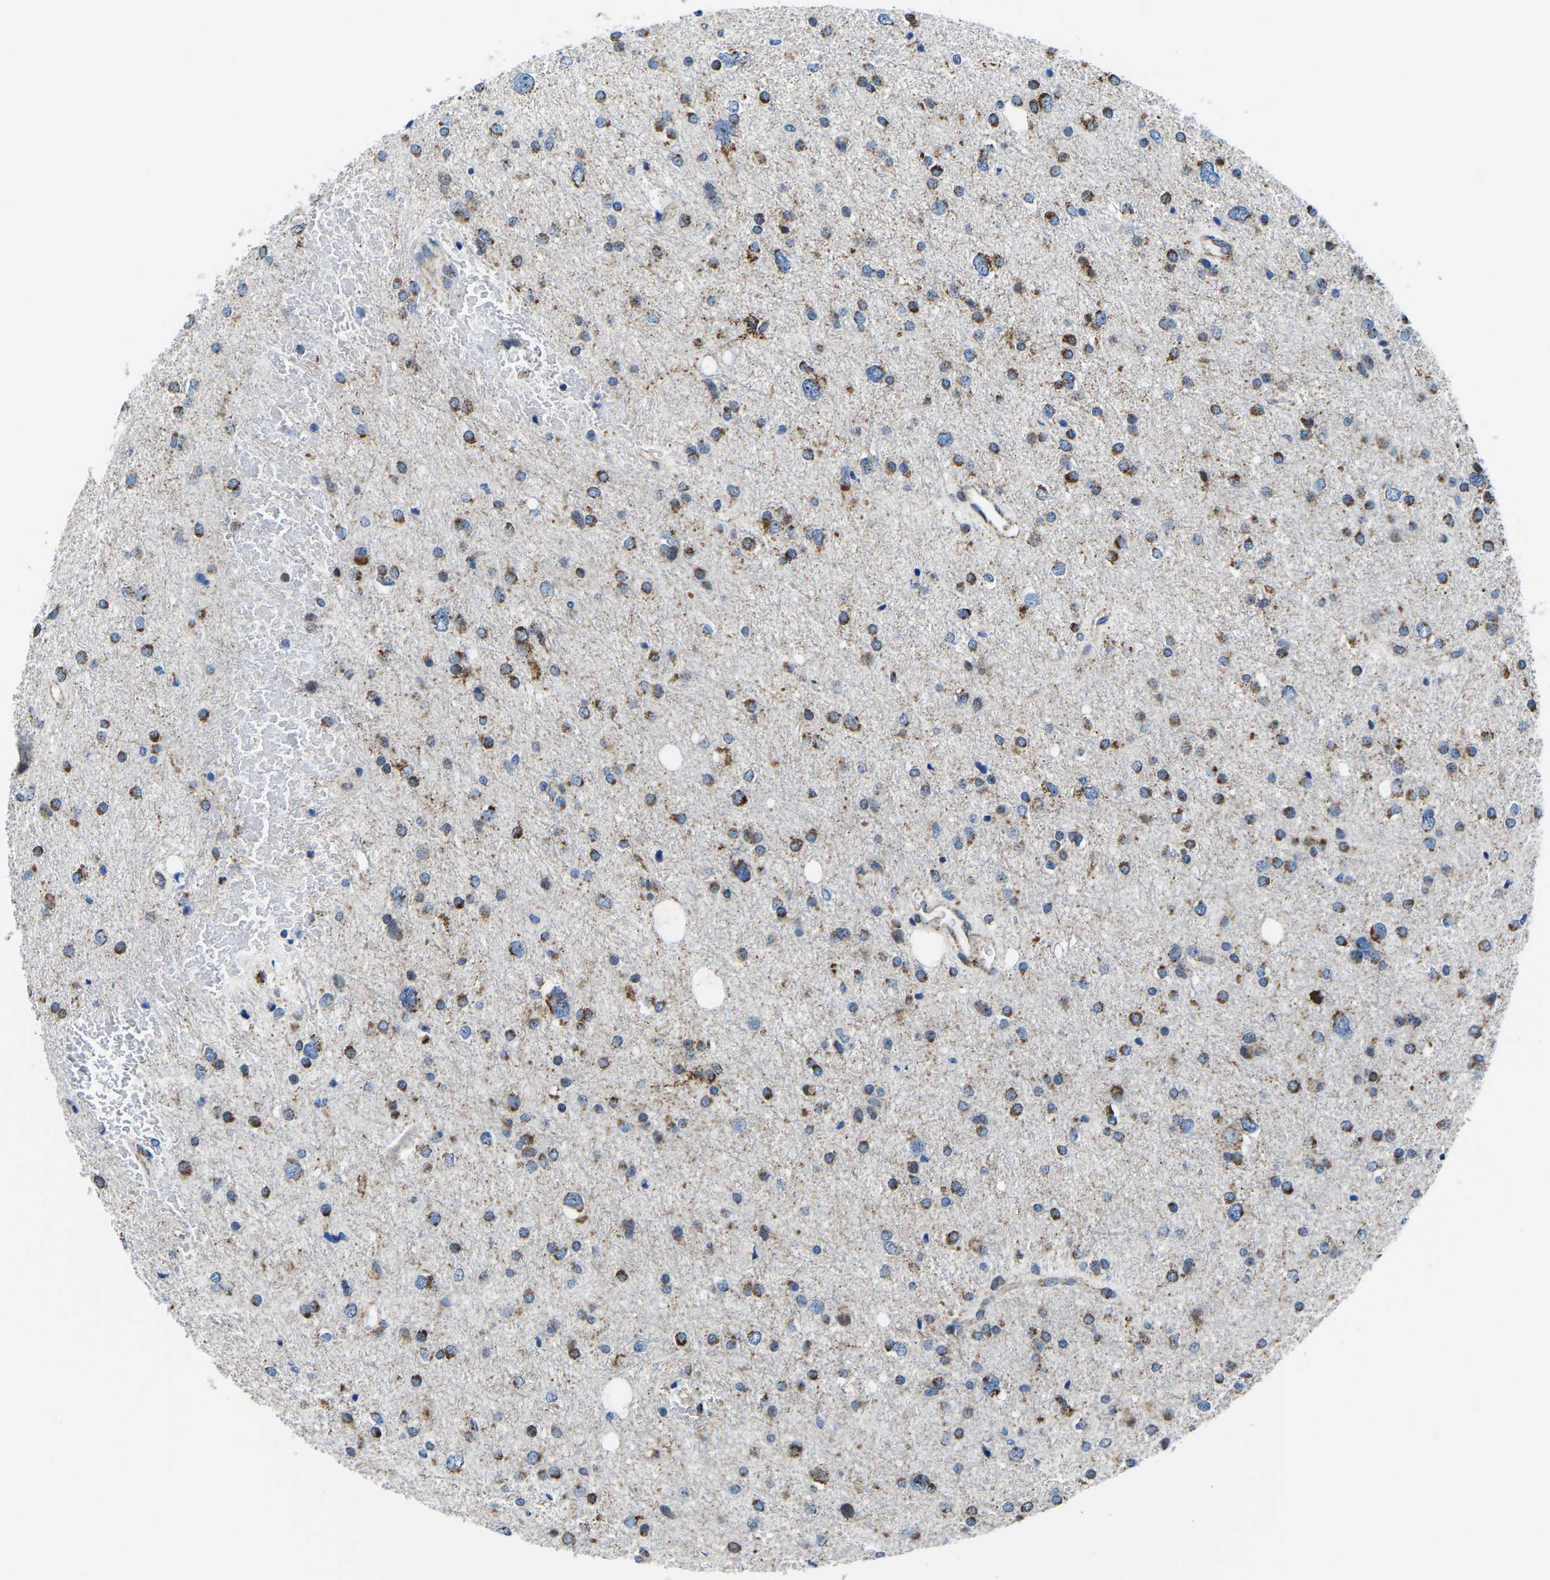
{"staining": {"intensity": "moderate", "quantity": ">75%", "location": "cytoplasmic/membranous"}, "tissue": "glioma", "cell_type": "Tumor cells", "image_type": "cancer", "snomed": [{"axis": "morphology", "description": "Glioma, malignant, Low grade"}, {"axis": "topography", "description": "Brain"}], "caption": "Moderate cytoplasmic/membranous protein expression is appreciated in about >75% of tumor cells in malignant glioma (low-grade).", "gene": "BNIP3L", "patient": {"sex": "female", "age": 37}}